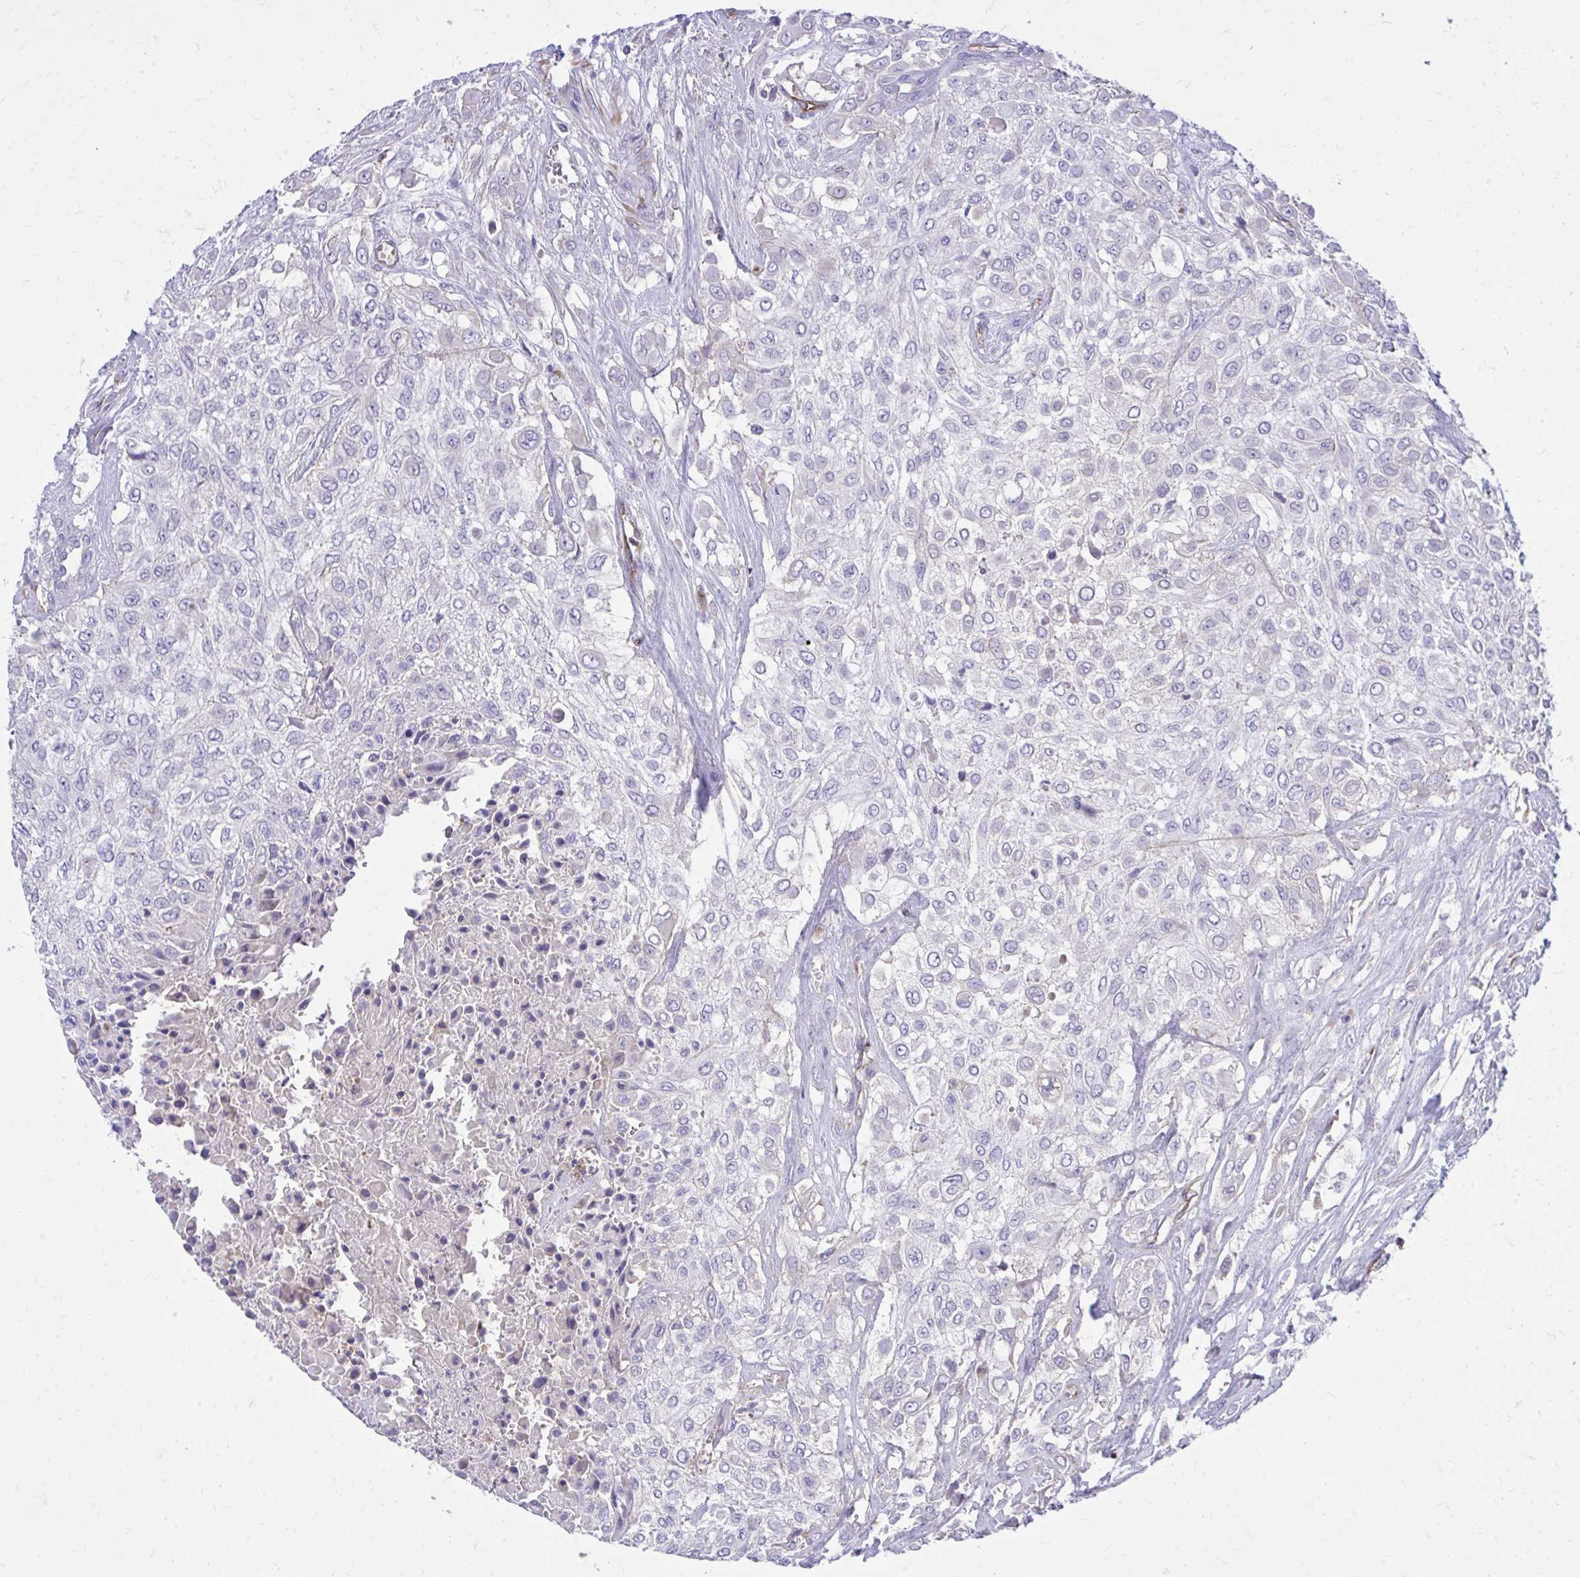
{"staining": {"intensity": "negative", "quantity": "none", "location": "none"}, "tissue": "urothelial cancer", "cell_type": "Tumor cells", "image_type": "cancer", "snomed": [{"axis": "morphology", "description": "Urothelial carcinoma, High grade"}, {"axis": "topography", "description": "Urinary bladder"}], "caption": "Urothelial carcinoma (high-grade) stained for a protein using immunohistochemistry reveals no expression tumor cells.", "gene": "TP53I11", "patient": {"sex": "male", "age": 57}}